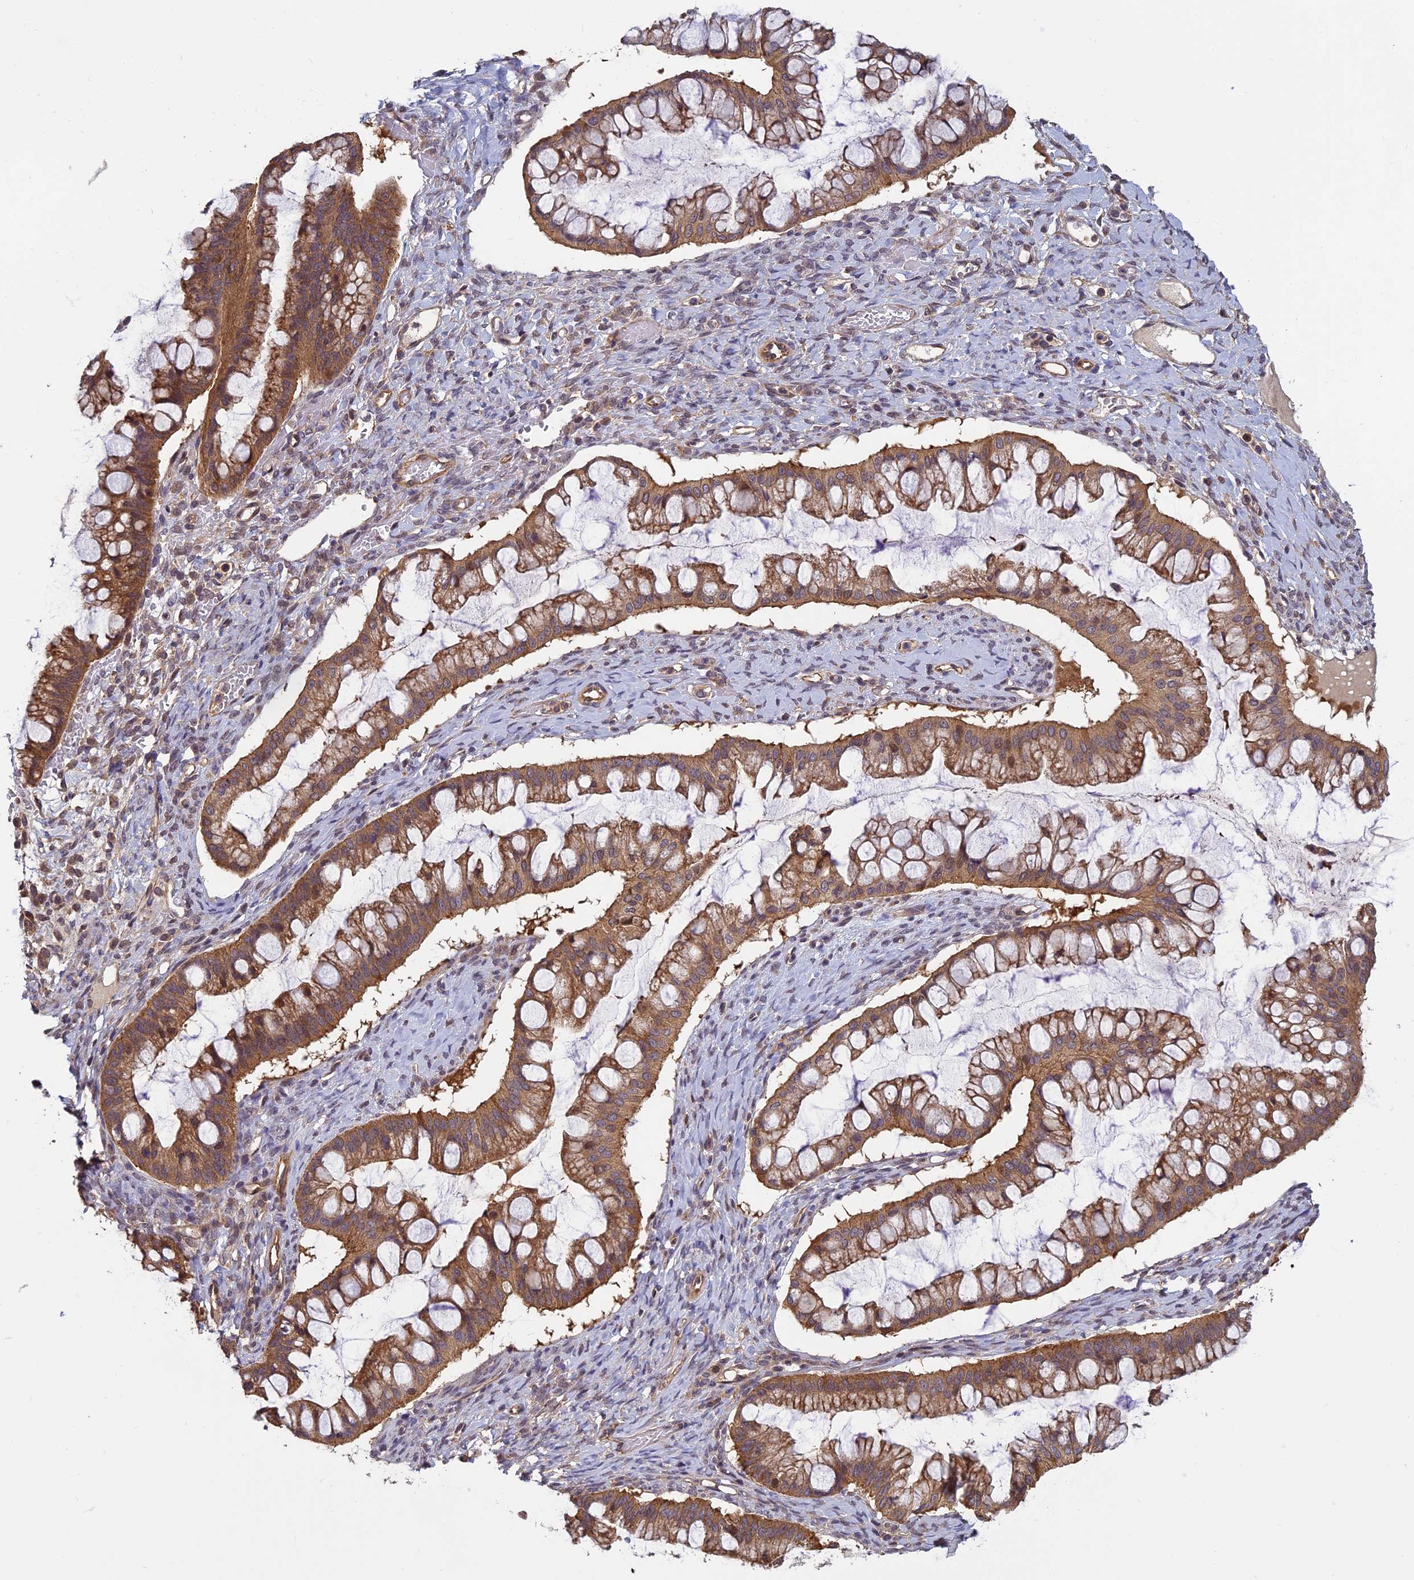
{"staining": {"intensity": "moderate", "quantity": ">75%", "location": "cytoplasmic/membranous"}, "tissue": "ovarian cancer", "cell_type": "Tumor cells", "image_type": "cancer", "snomed": [{"axis": "morphology", "description": "Cystadenocarcinoma, mucinous, NOS"}, {"axis": "topography", "description": "Ovary"}], "caption": "The micrograph reveals staining of ovarian mucinous cystadenocarcinoma, revealing moderate cytoplasmic/membranous protein staining (brown color) within tumor cells.", "gene": "PIKFYVE", "patient": {"sex": "female", "age": 73}}